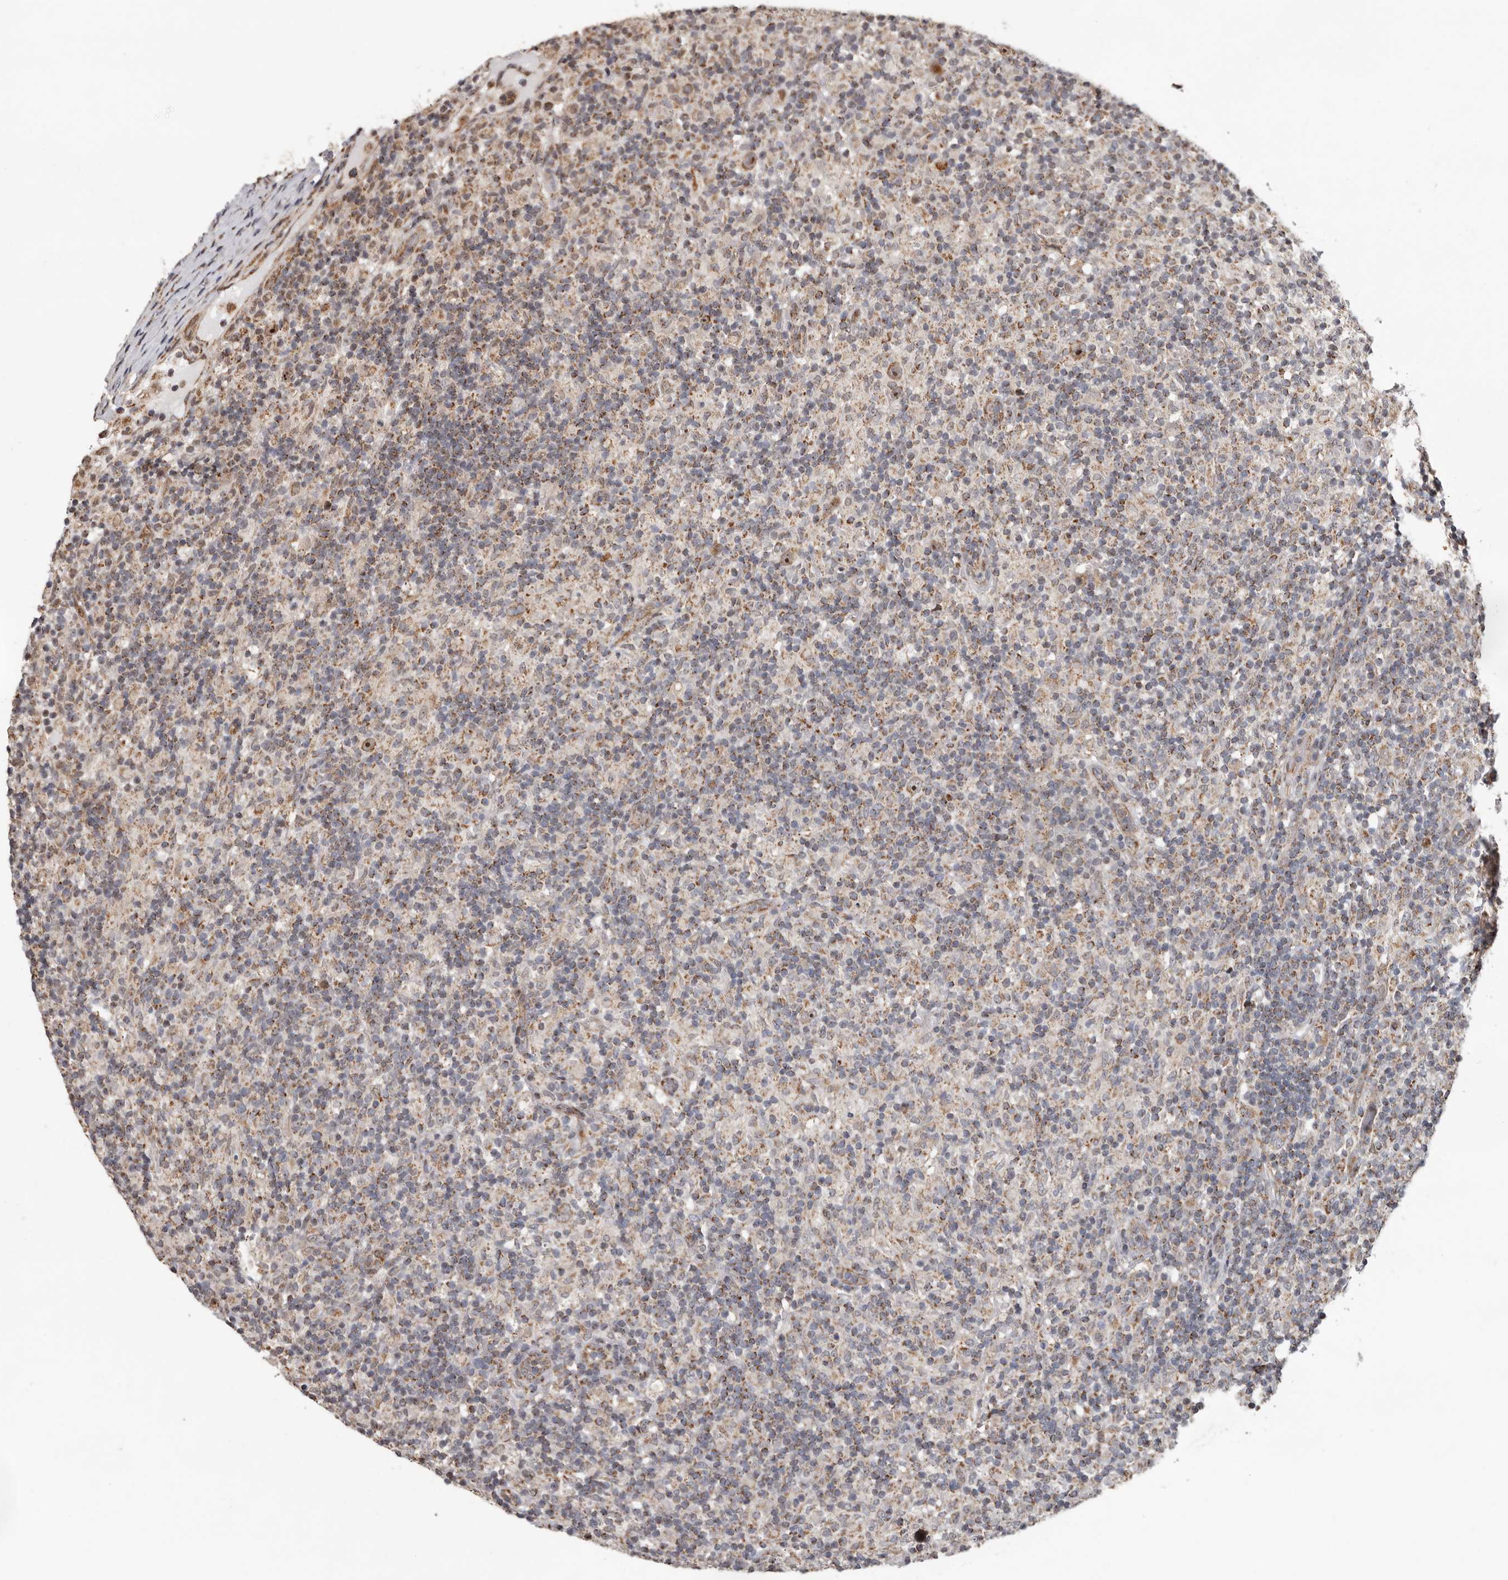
{"staining": {"intensity": "weak", "quantity": ">75%", "location": "cytoplasmic/membranous"}, "tissue": "lymphoma", "cell_type": "Tumor cells", "image_type": "cancer", "snomed": [{"axis": "morphology", "description": "Hodgkin's disease, NOS"}, {"axis": "topography", "description": "Lymph node"}], "caption": "Hodgkin's disease was stained to show a protein in brown. There is low levels of weak cytoplasmic/membranous expression in approximately >75% of tumor cells. The protein of interest is stained brown, and the nuclei are stained in blue (DAB (3,3'-diaminobenzidine) IHC with brightfield microscopy, high magnification).", "gene": "MRPL18", "patient": {"sex": "male", "age": 70}}